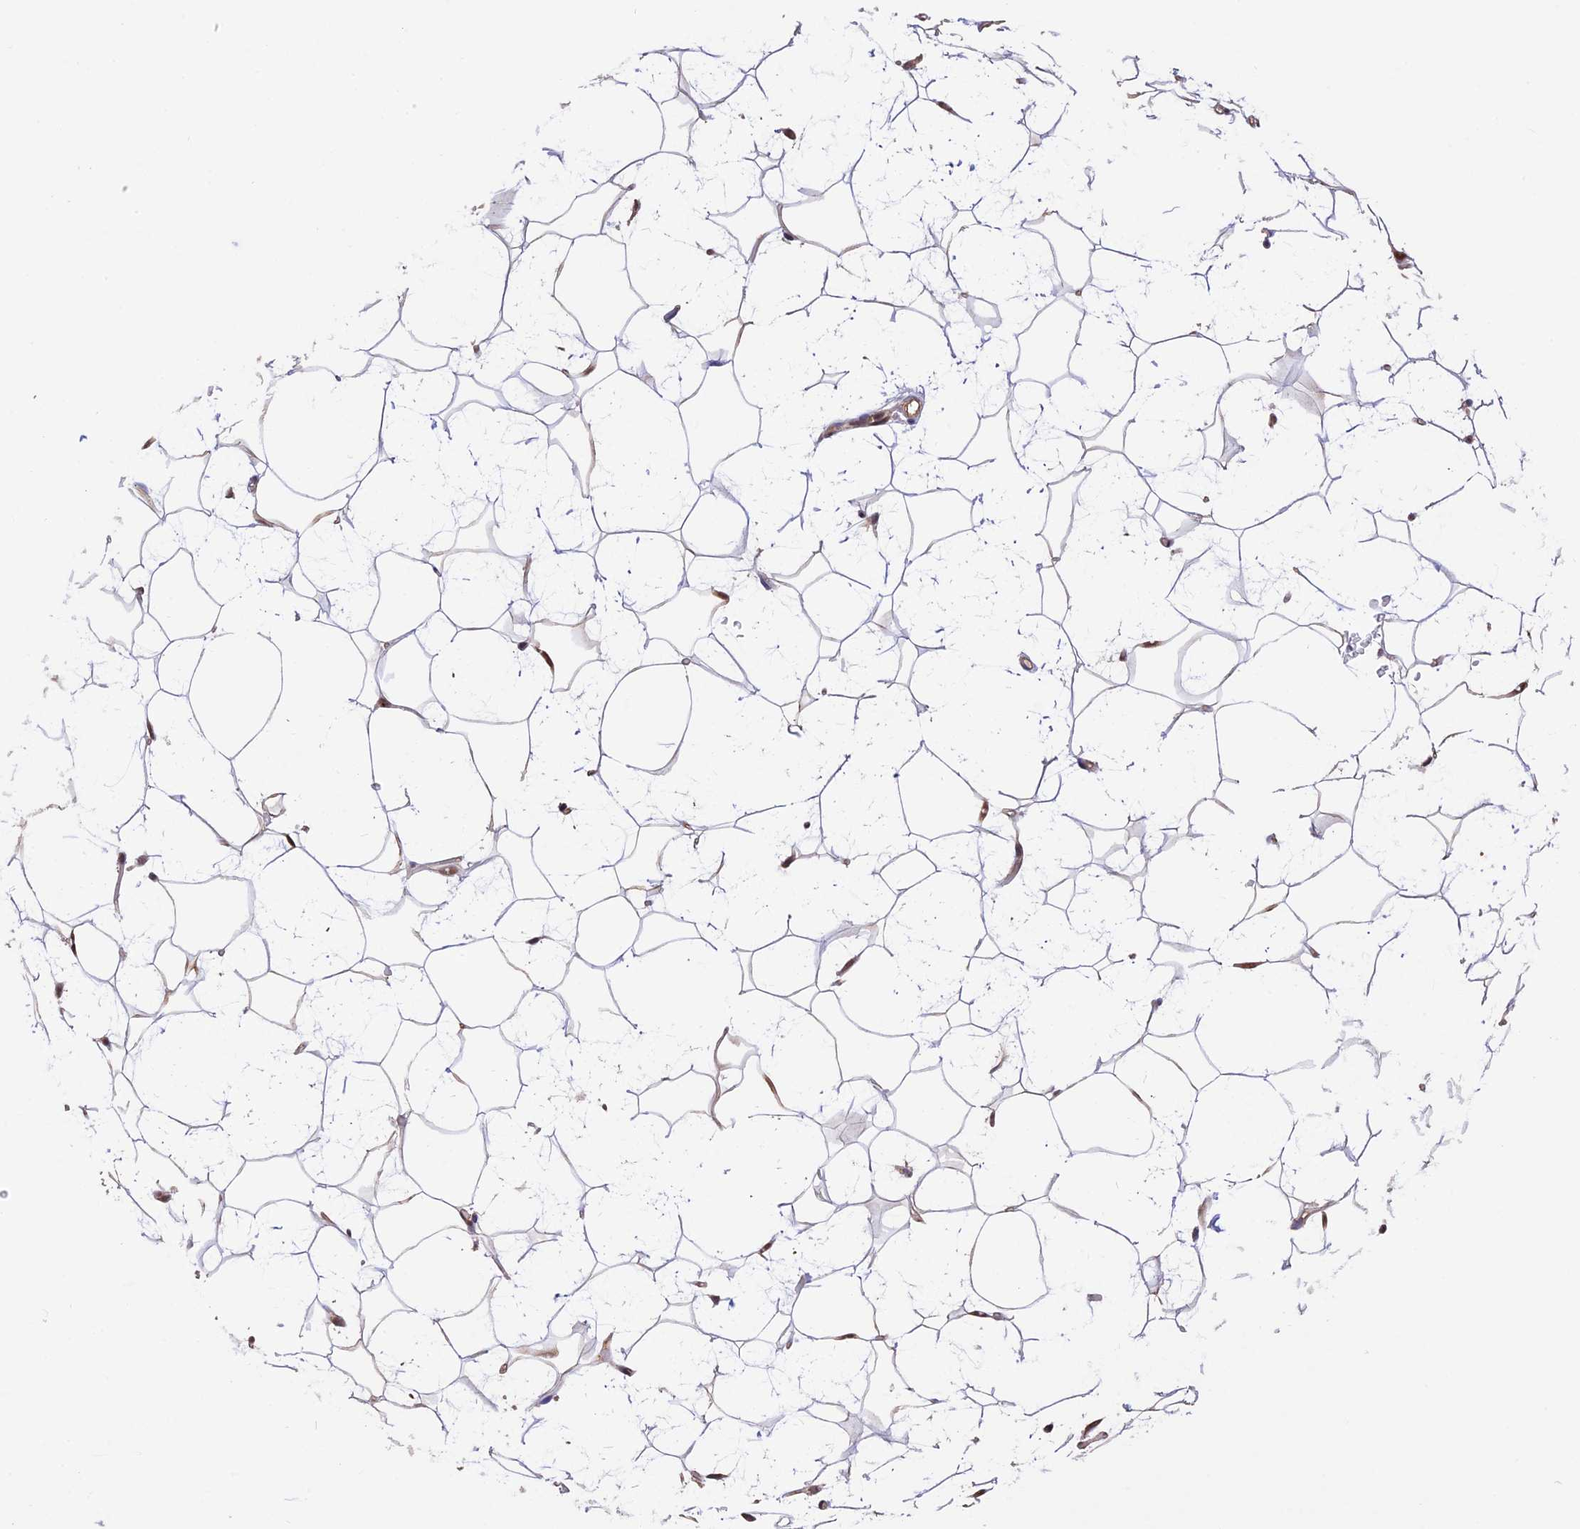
{"staining": {"intensity": "moderate", "quantity": "25%-75%", "location": "cytoplasmic/membranous,nuclear"}, "tissue": "adipose tissue", "cell_type": "Adipocytes", "image_type": "normal", "snomed": [{"axis": "morphology", "description": "Normal tissue, NOS"}, {"axis": "topography", "description": "Breast"}], "caption": "Immunohistochemistry (DAB (3,3'-diaminobenzidine)) staining of benign adipose tissue shows moderate cytoplasmic/membranous,nuclear protein staining in approximately 25%-75% of adipocytes. The staining is performed using DAB brown chromogen to label protein expression. The nuclei are counter-stained blue using hematoxylin.", "gene": "PSMB3", "patient": {"sex": "female", "age": 26}}